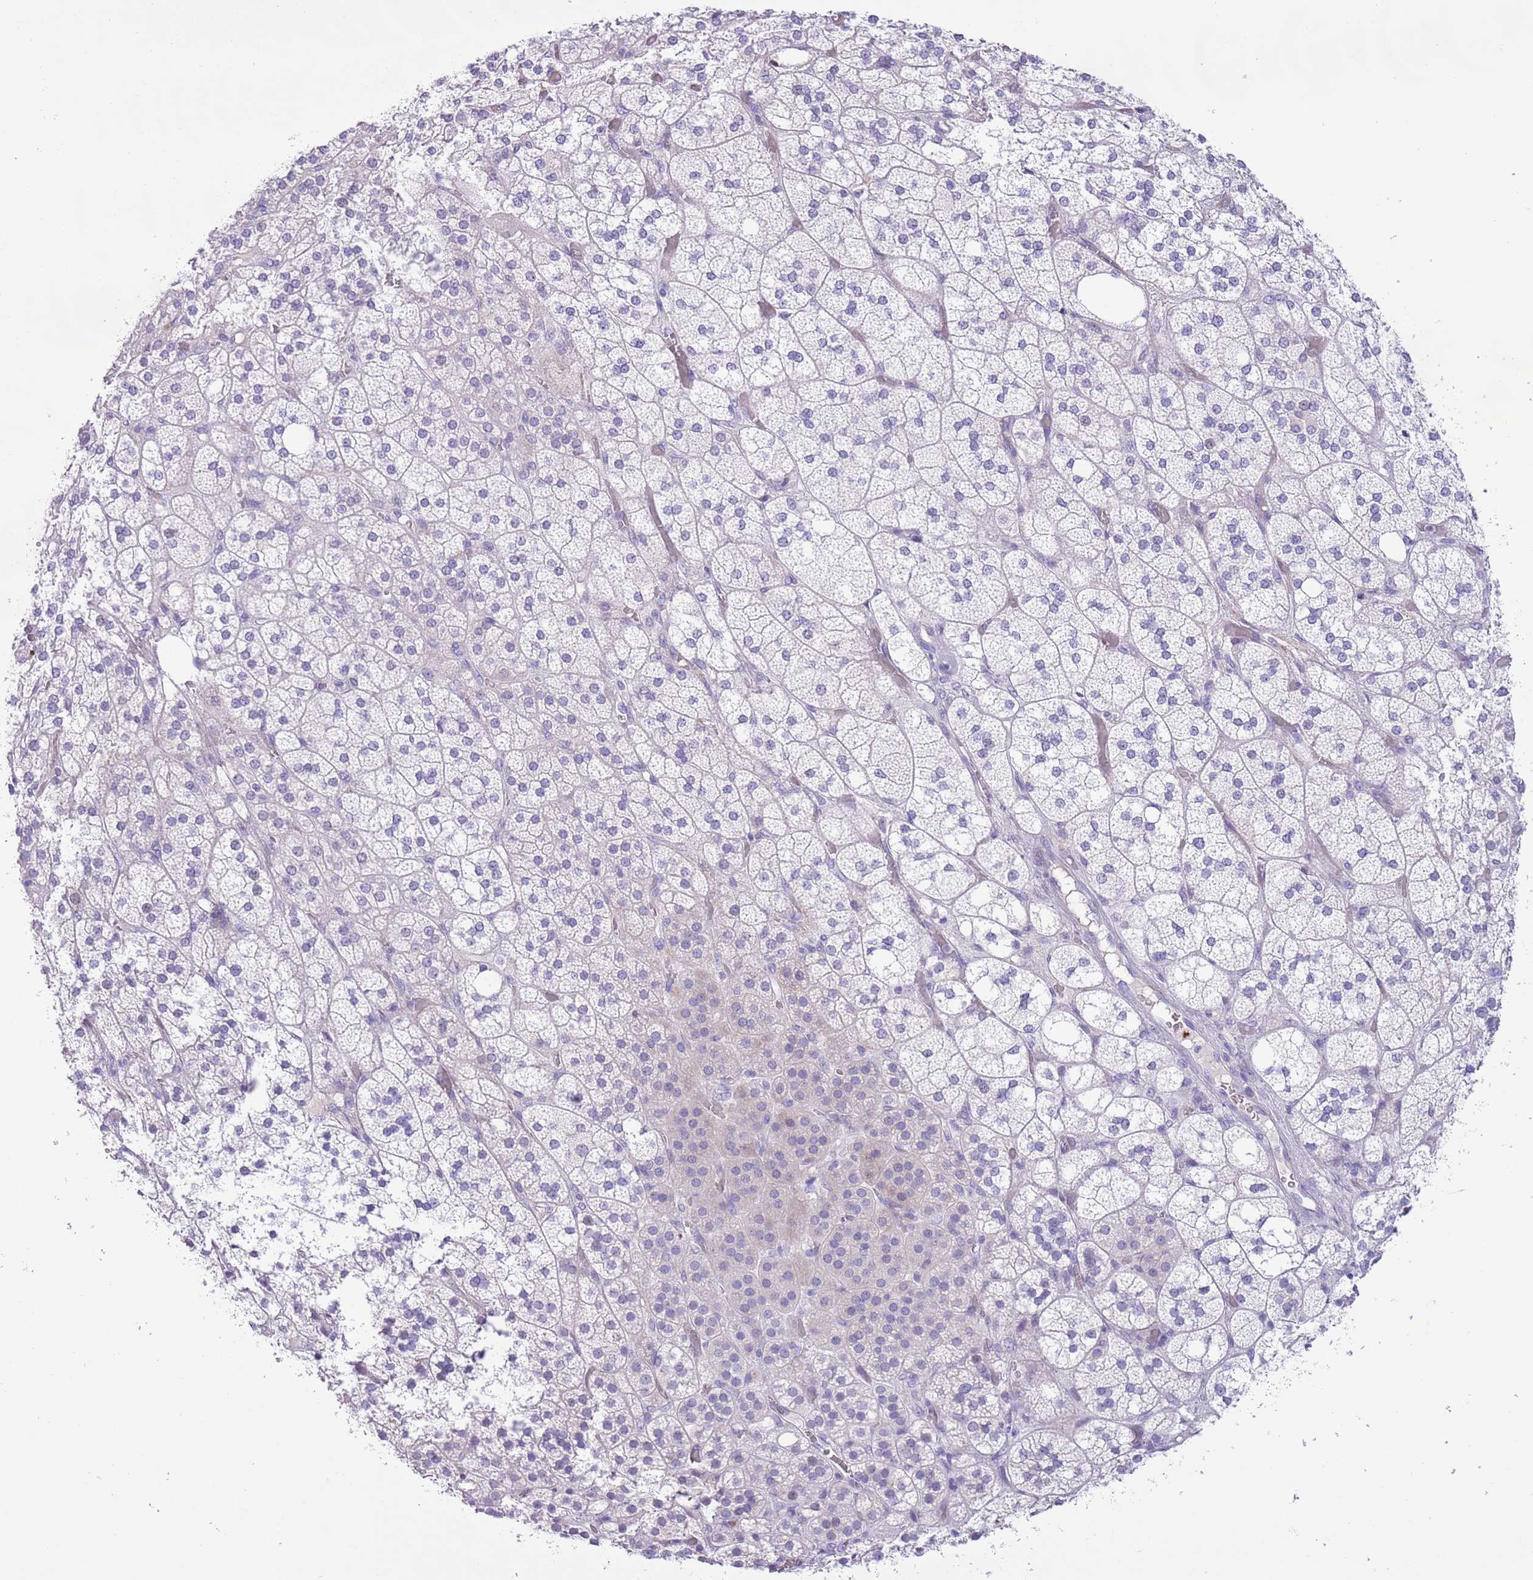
{"staining": {"intensity": "negative", "quantity": "none", "location": "none"}, "tissue": "adrenal gland", "cell_type": "Glandular cells", "image_type": "normal", "snomed": [{"axis": "morphology", "description": "Normal tissue, NOS"}, {"axis": "topography", "description": "Adrenal gland"}], "caption": "An immunohistochemistry image of benign adrenal gland is shown. There is no staining in glandular cells of adrenal gland.", "gene": "CLEC2A", "patient": {"sex": "male", "age": 61}}